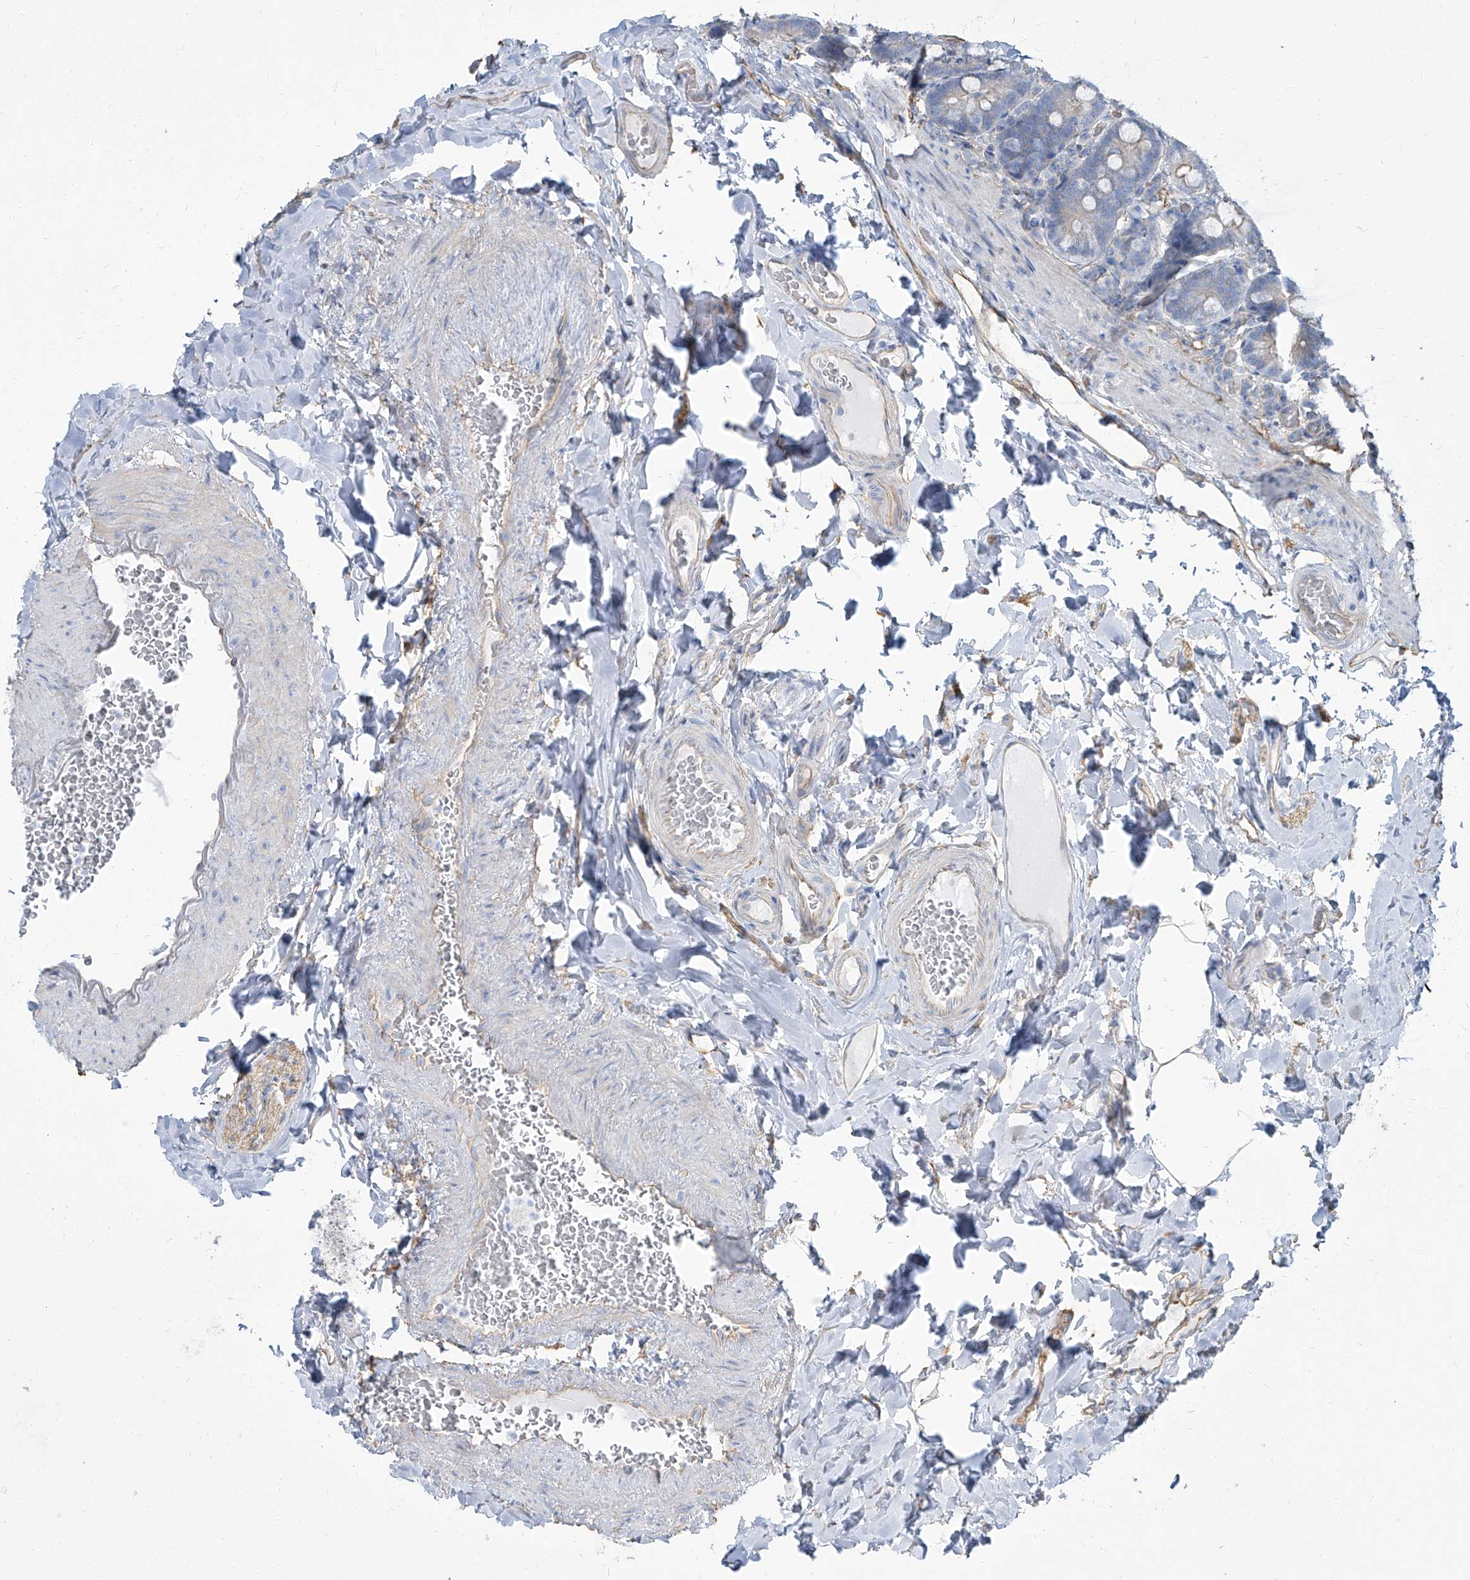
{"staining": {"intensity": "moderate", "quantity": "25%-75%", "location": "cytoplasmic/membranous"}, "tissue": "duodenum", "cell_type": "Glandular cells", "image_type": "normal", "snomed": [{"axis": "morphology", "description": "Normal tissue, NOS"}, {"axis": "topography", "description": "Duodenum"}], "caption": "IHC image of normal duodenum stained for a protein (brown), which shows medium levels of moderate cytoplasmic/membranous staining in about 25%-75% of glandular cells.", "gene": "TXLNB", "patient": {"sex": "female", "age": 62}}